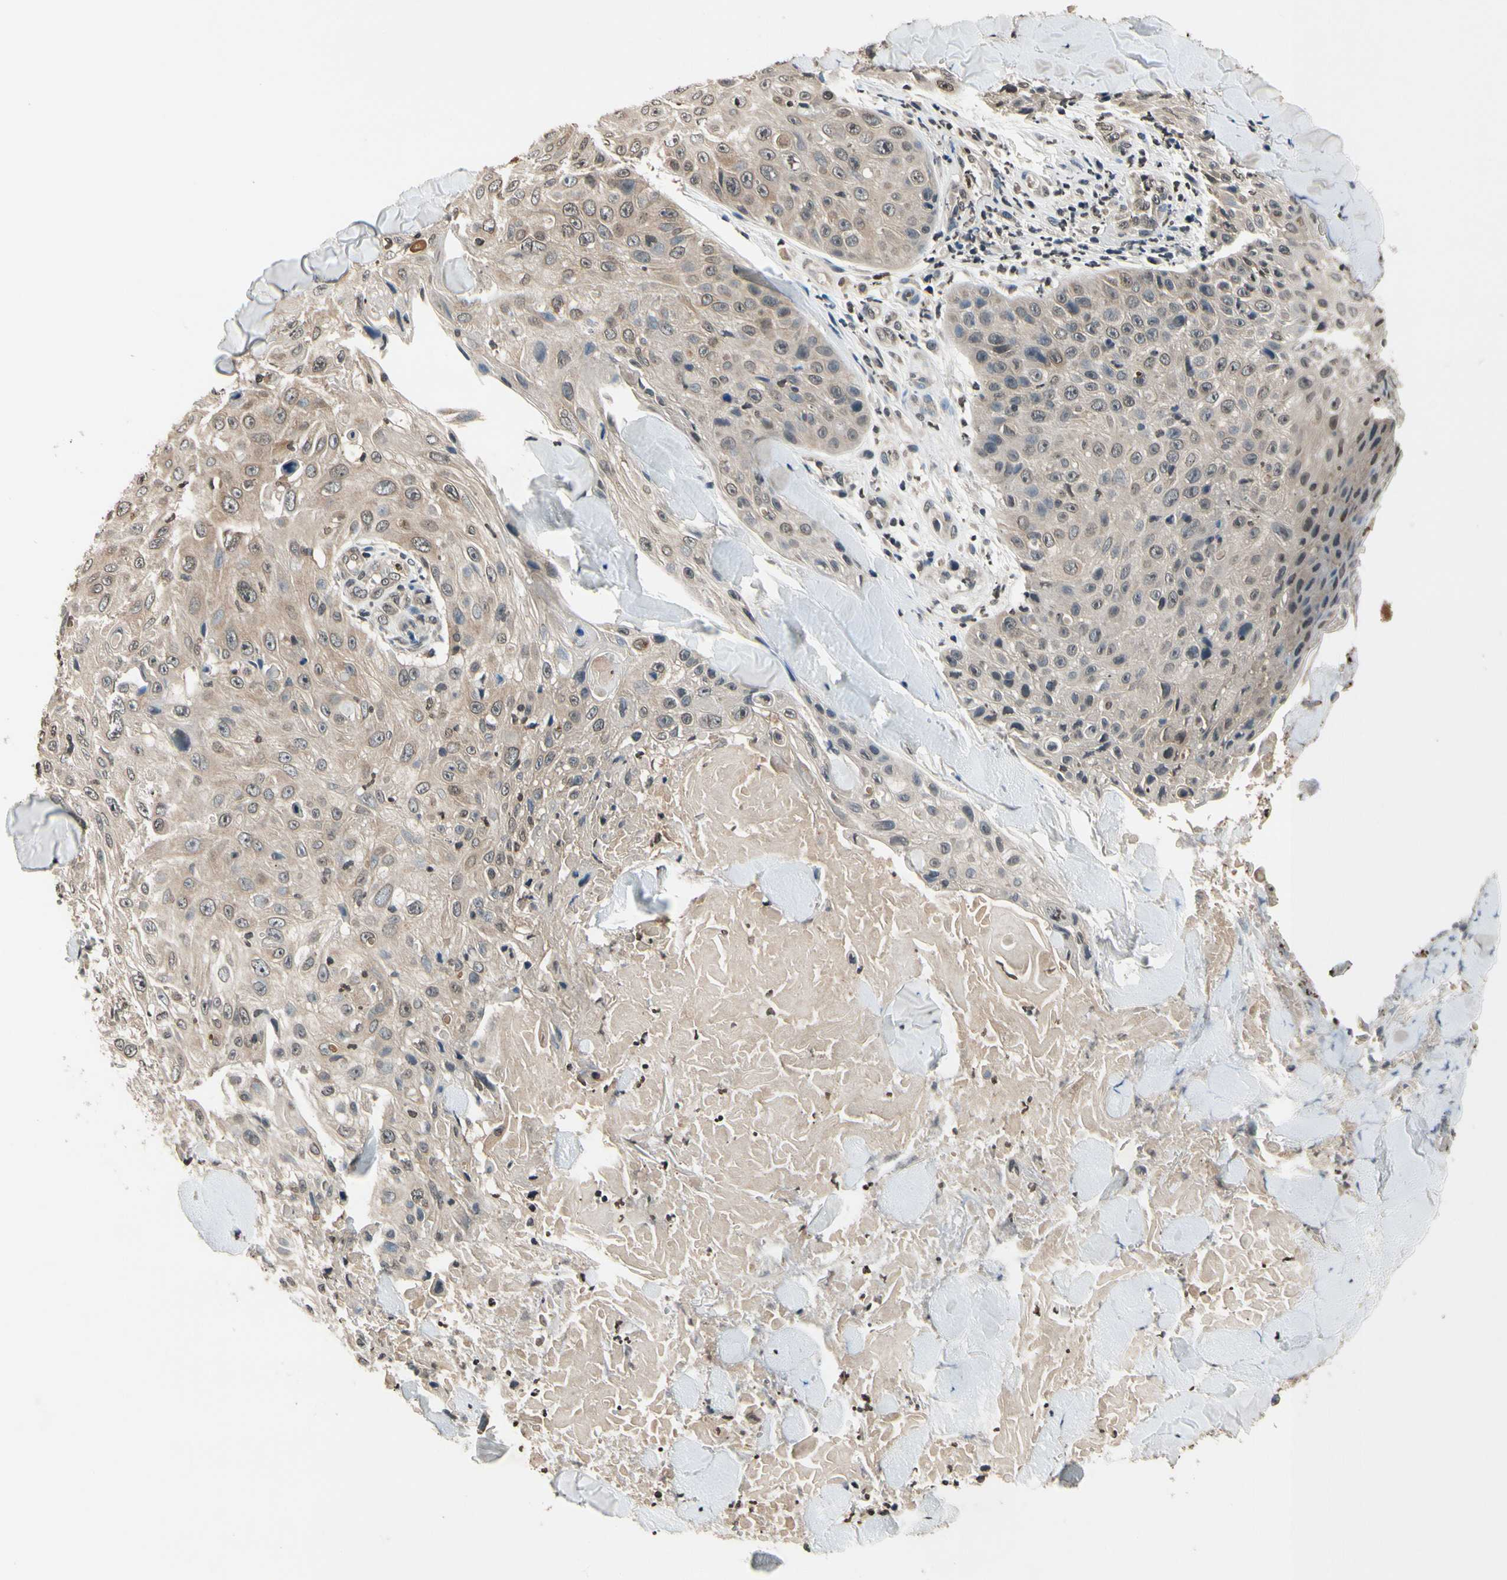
{"staining": {"intensity": "moderate", "quantity": ">75%", "location": "cytoplasmic/membranous"}, "tissue": "skin cancer", "cell_type": "Tumor cells", "image_type": "cancer", "snomed": [{"axis": "morphology", "description": "Squamous cell carcinoma, NOS"}, {"axis": "topography", "description": "Skin"}], "caption": "A micrograph of human squamous cell carcinoma (skin) stained for a protein reveals moderate cytoplasmic/membranous brown staining in tumor cells.", "gene": "GCLC", "patient": {"sex": "male", "age": 86}}